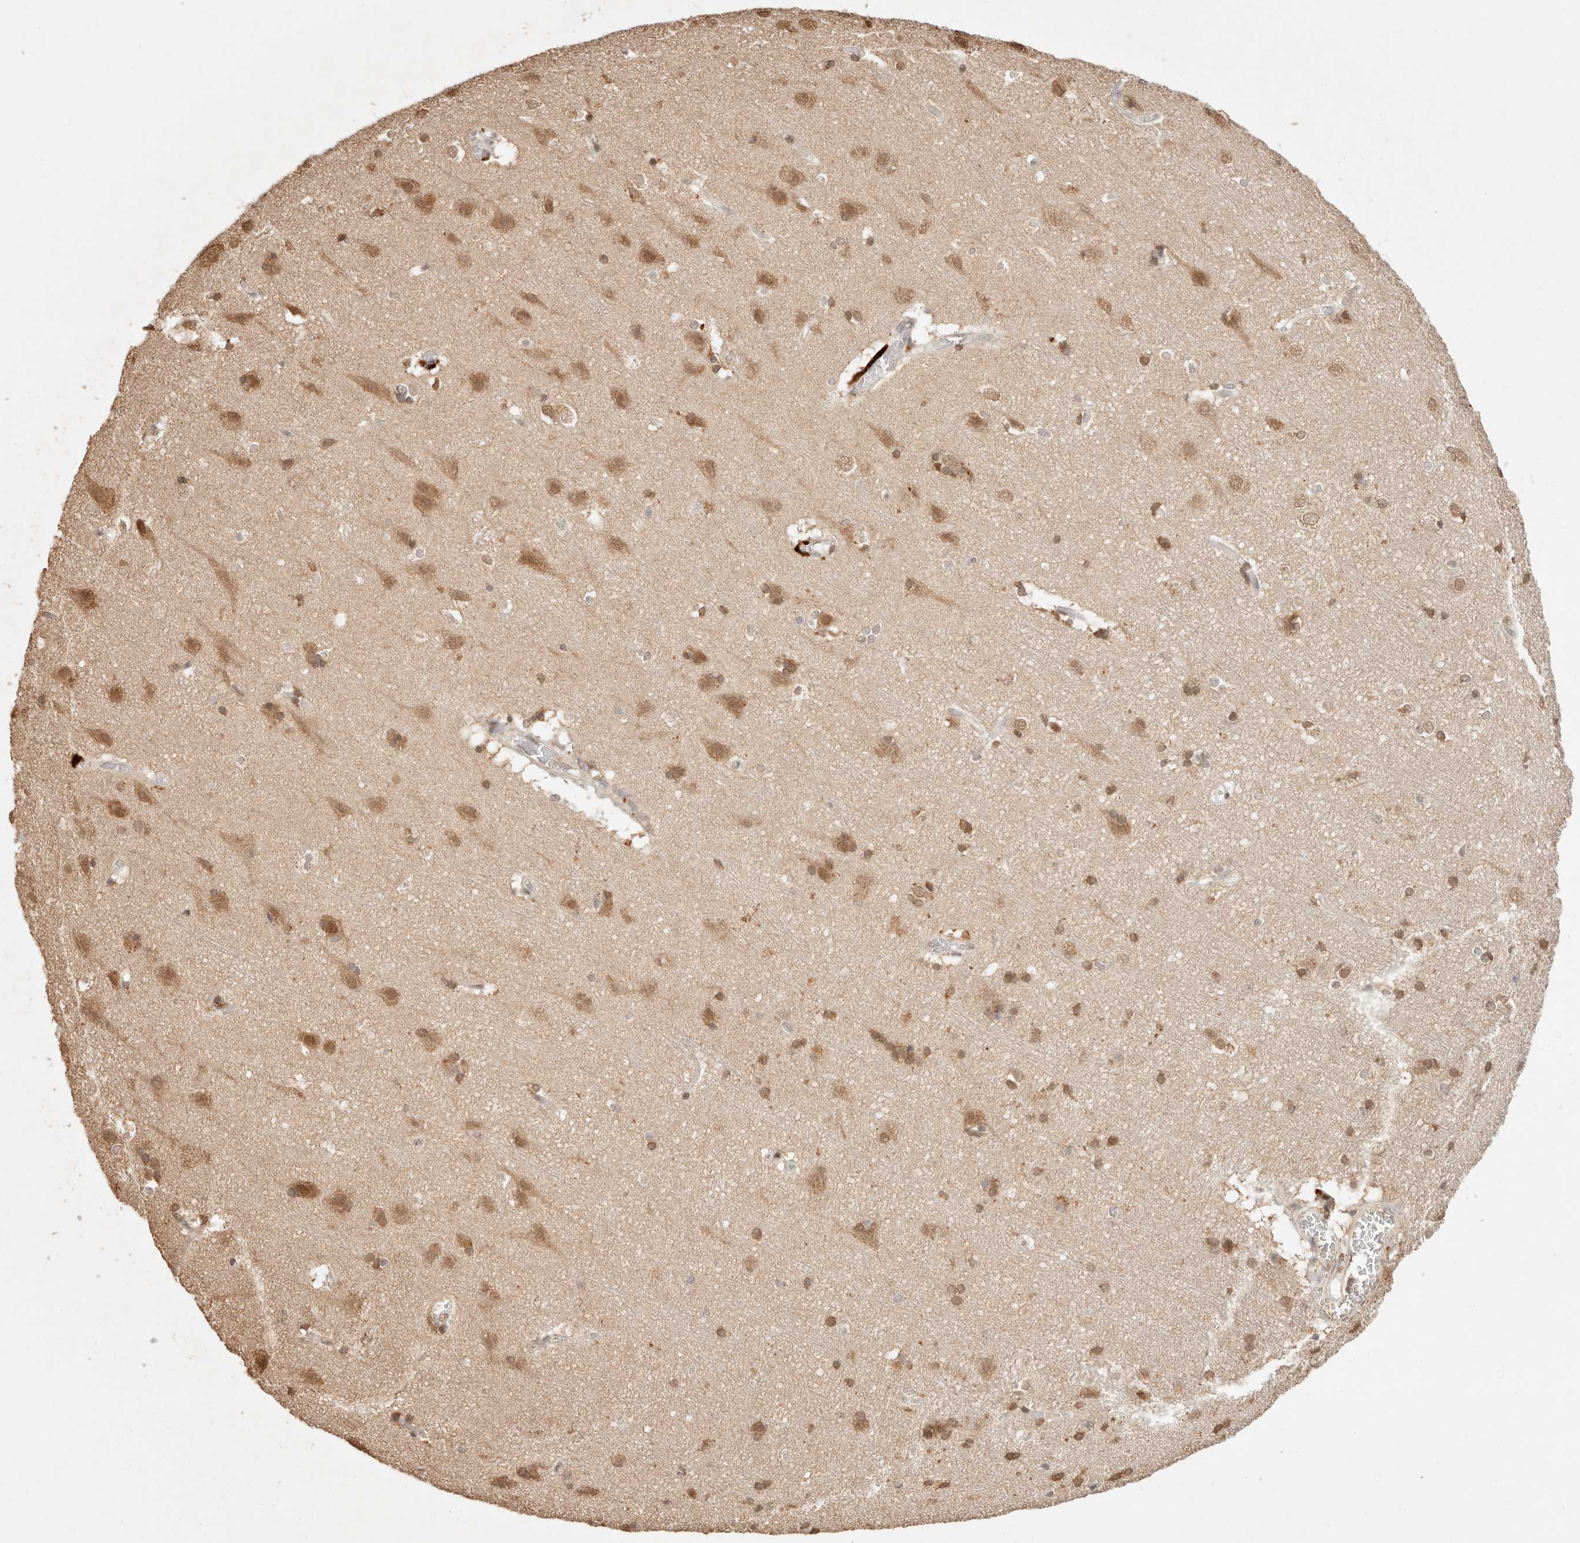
{"staining": {"intensity": "weak", "quantity": ">75%", "location": "nuclear"}, "tissue": "cerebral cortex", "cell_type": "Endothelial cells", "image_type": "normal", "snomed": [{"axis": "morphology", "description": "Normal tissue, NOS"}, {"axis": "topography", "description": "Cerebral cortex"}], "caption": "Weak nuclear protein positivity is appreciated in approximately >75% of endothelial cells in cerebral cortex.", "gene": "NPAS2", "patient": {"sex": "male", "age": 54}}